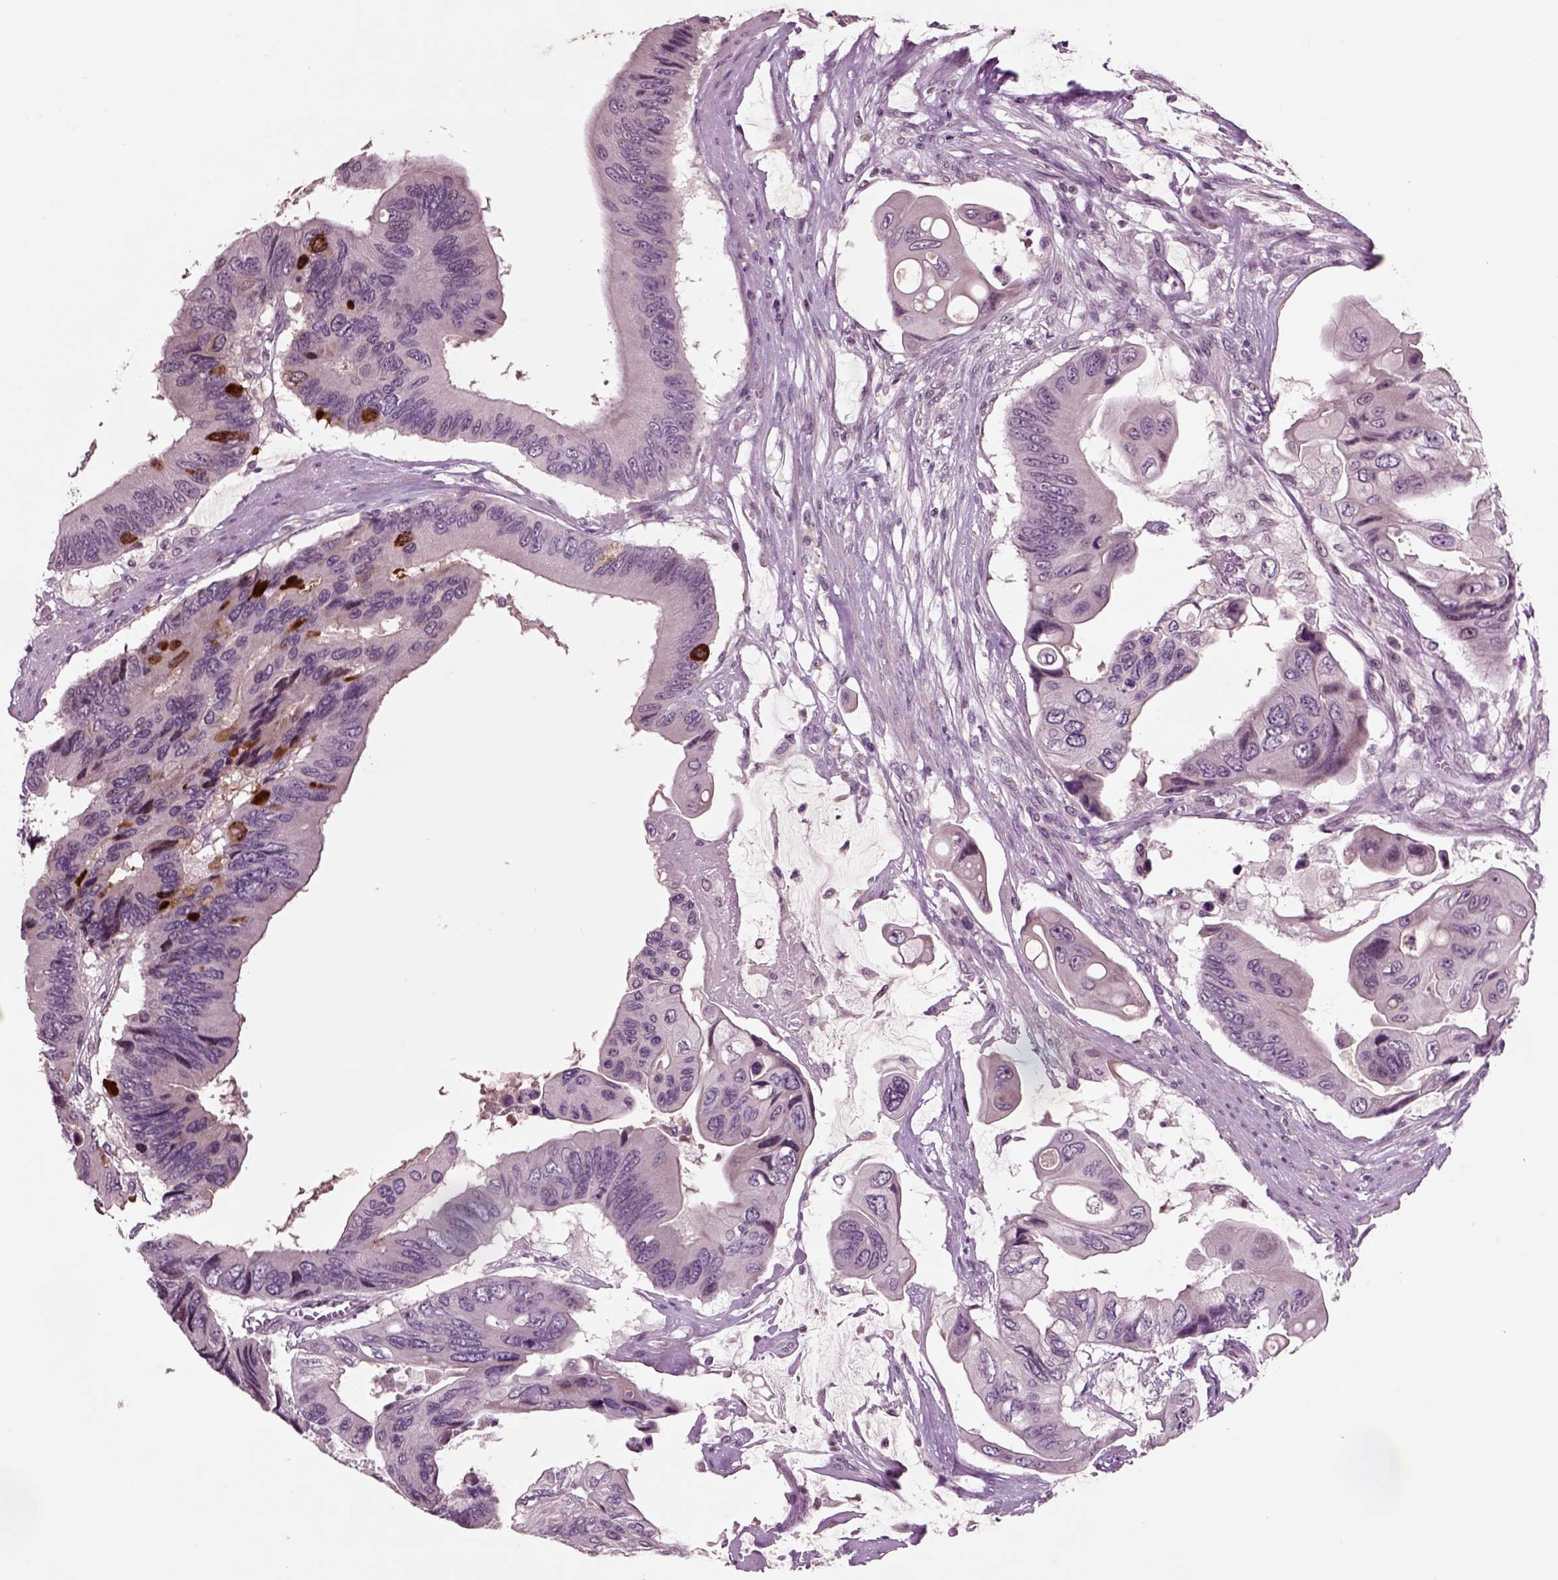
{"staining": {"intensity": "negative", "quantity": "none", "location": "none"}, "tissue": "colorectal cancer", "cell_type": "Tumor cells", "image_type": "cancer", "snomed": [{"axis": "morphology", "description": "Adenocarcinoma, NOS"}, {"axis": "topography", "description": "Rectum"}], "caption": "Photomicrograph shows no protein positivity in tumor cells of colorectal adenocarcinoma tissue. (DAB immunohistochemistry (IHC) with hematoxylin counter stain).", "gene": "CHGB", "patient": {"sex": "male", "age": 63}}